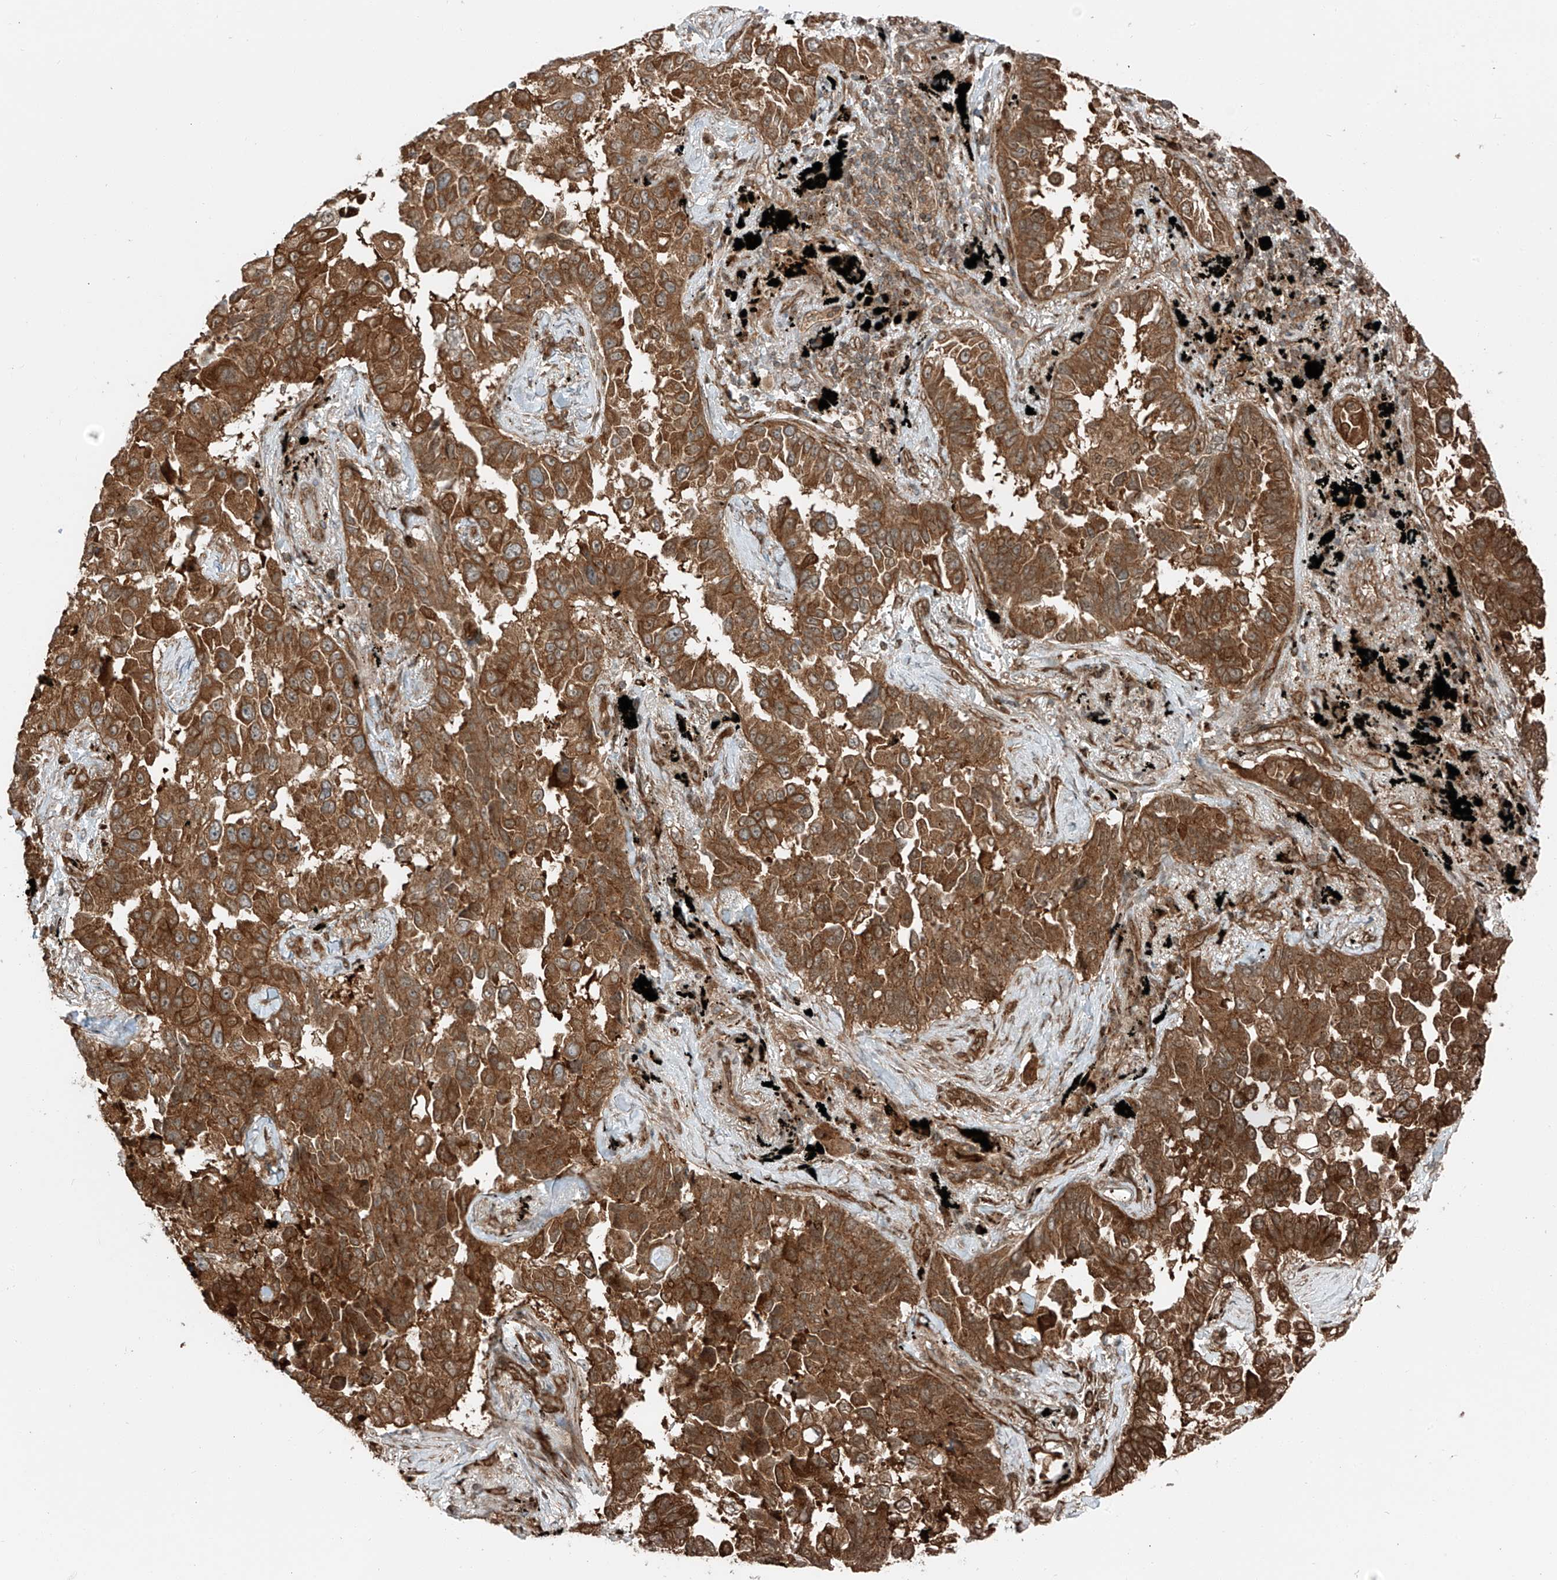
{"staining": {"intensity": "strong", "quantity": ">75%", "location": "cytoplasmic/membranous,nuclear"}, "tissue": "lung cancer", "cell_type": "Tumor cells", "image_type": "cancer", "snomed": [{"axis": "morphology", "description": "Adenocarcinoma, NOS"}, {"axis": "topography", "description": "Lung"}], "caption": "Lung cancer stained with a protein marker reveals strong staining in tumor cells.", "gene": "USP48", "patient": {"sex": "female", "age": 67}}